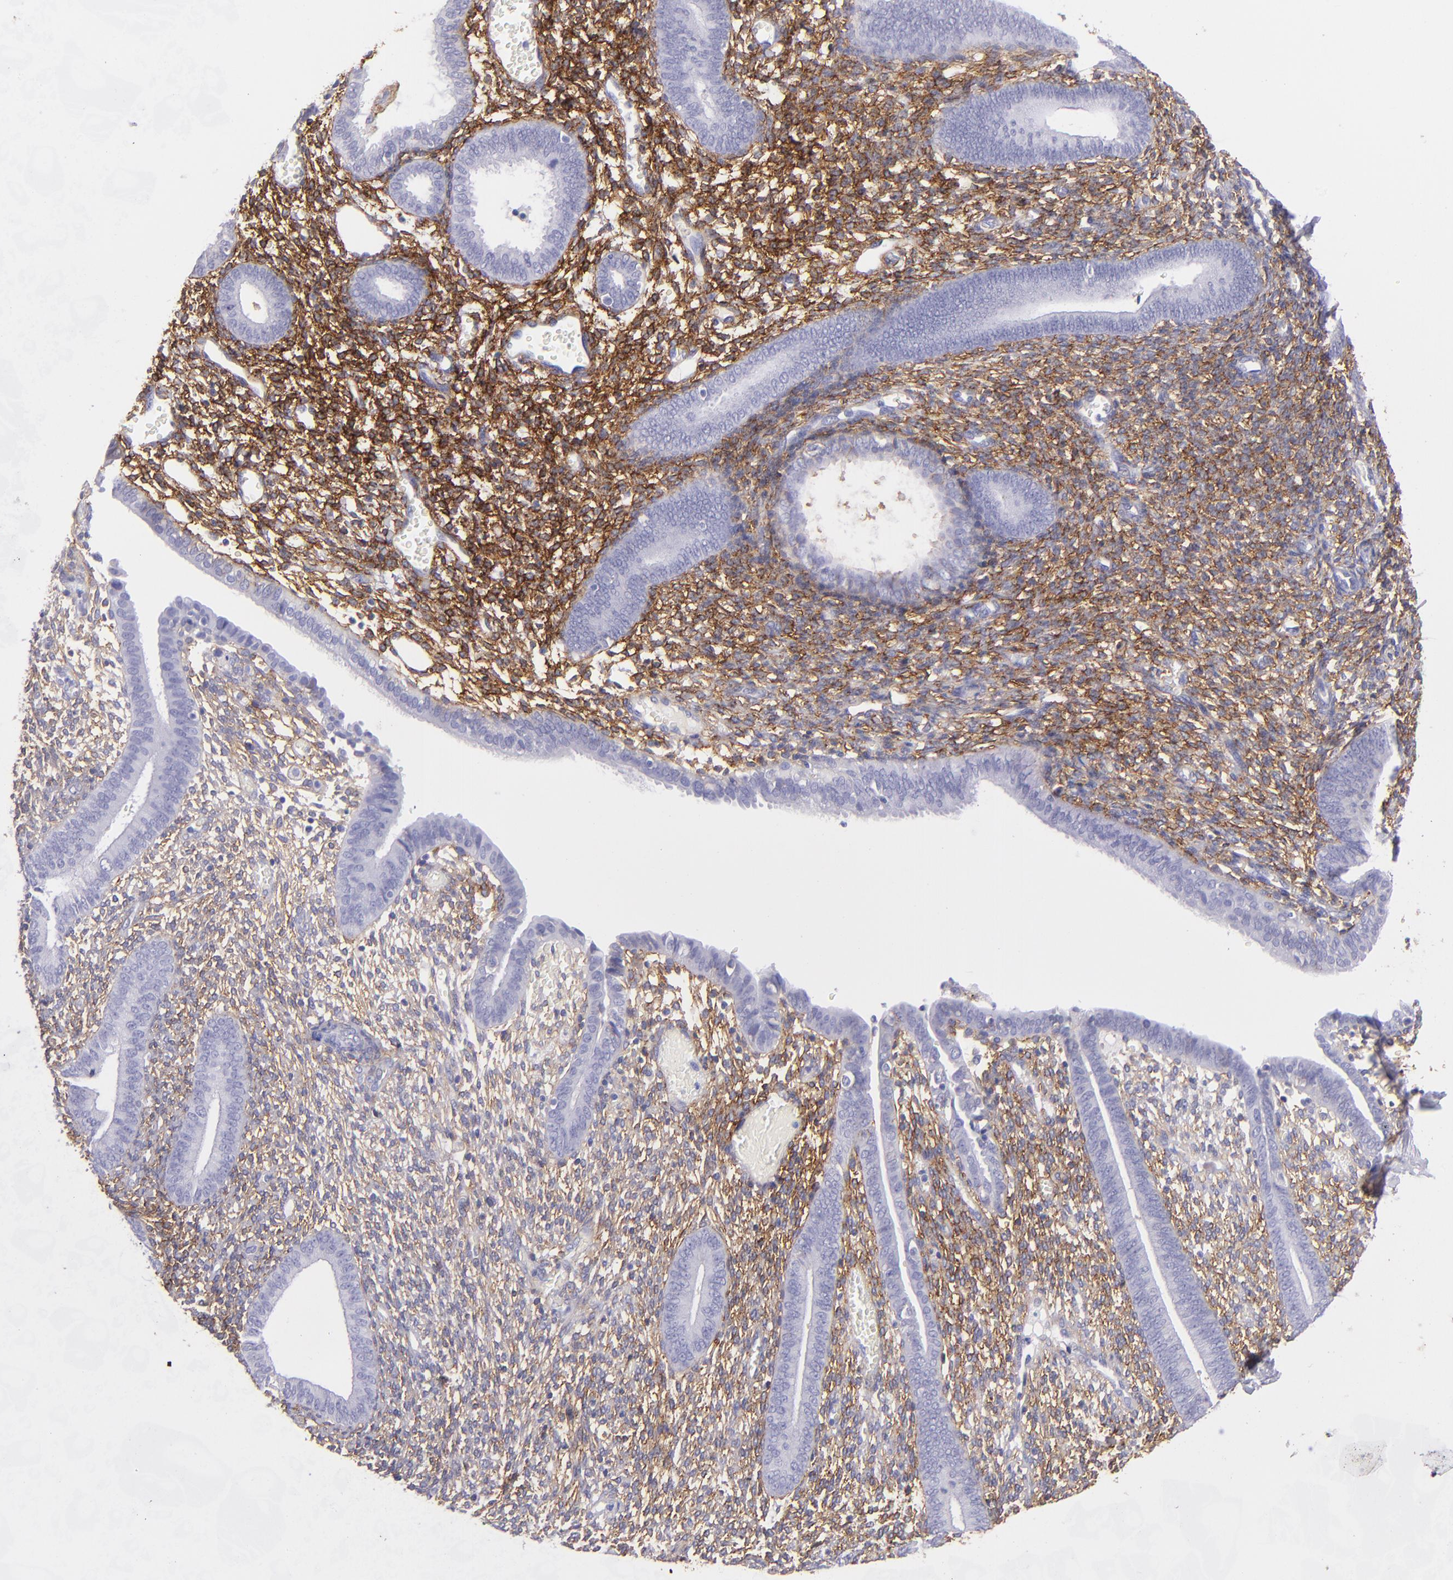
{"staining": {"intensity": "strong", "quantity": ">75%", "location": "cytoplasmic/membranous"}, "tissue": "endometrium", "cell_type": "Cells in endometrial stroma", "image_type": "normal", "snomed": [{"axis": "morphology", "description": "Normal tissue, NOS"}, {"axis": "topography", "description": "Smooth muscle"}, {"axis": "topography", "description": "Endometrium"}], "caption": "Immunohistochemical staining of unremarkable human endometrium shows >75% levels of strong cytoplasmic/membranous protein staining in approximately >75% of cells in endometrial stroma. (DAB (3,3'-diaminobenzidine) = brown stain, brightfield microscopy at high magnification).", "gene": "CD81", "patient": {"sex": "female", "age": 57}}